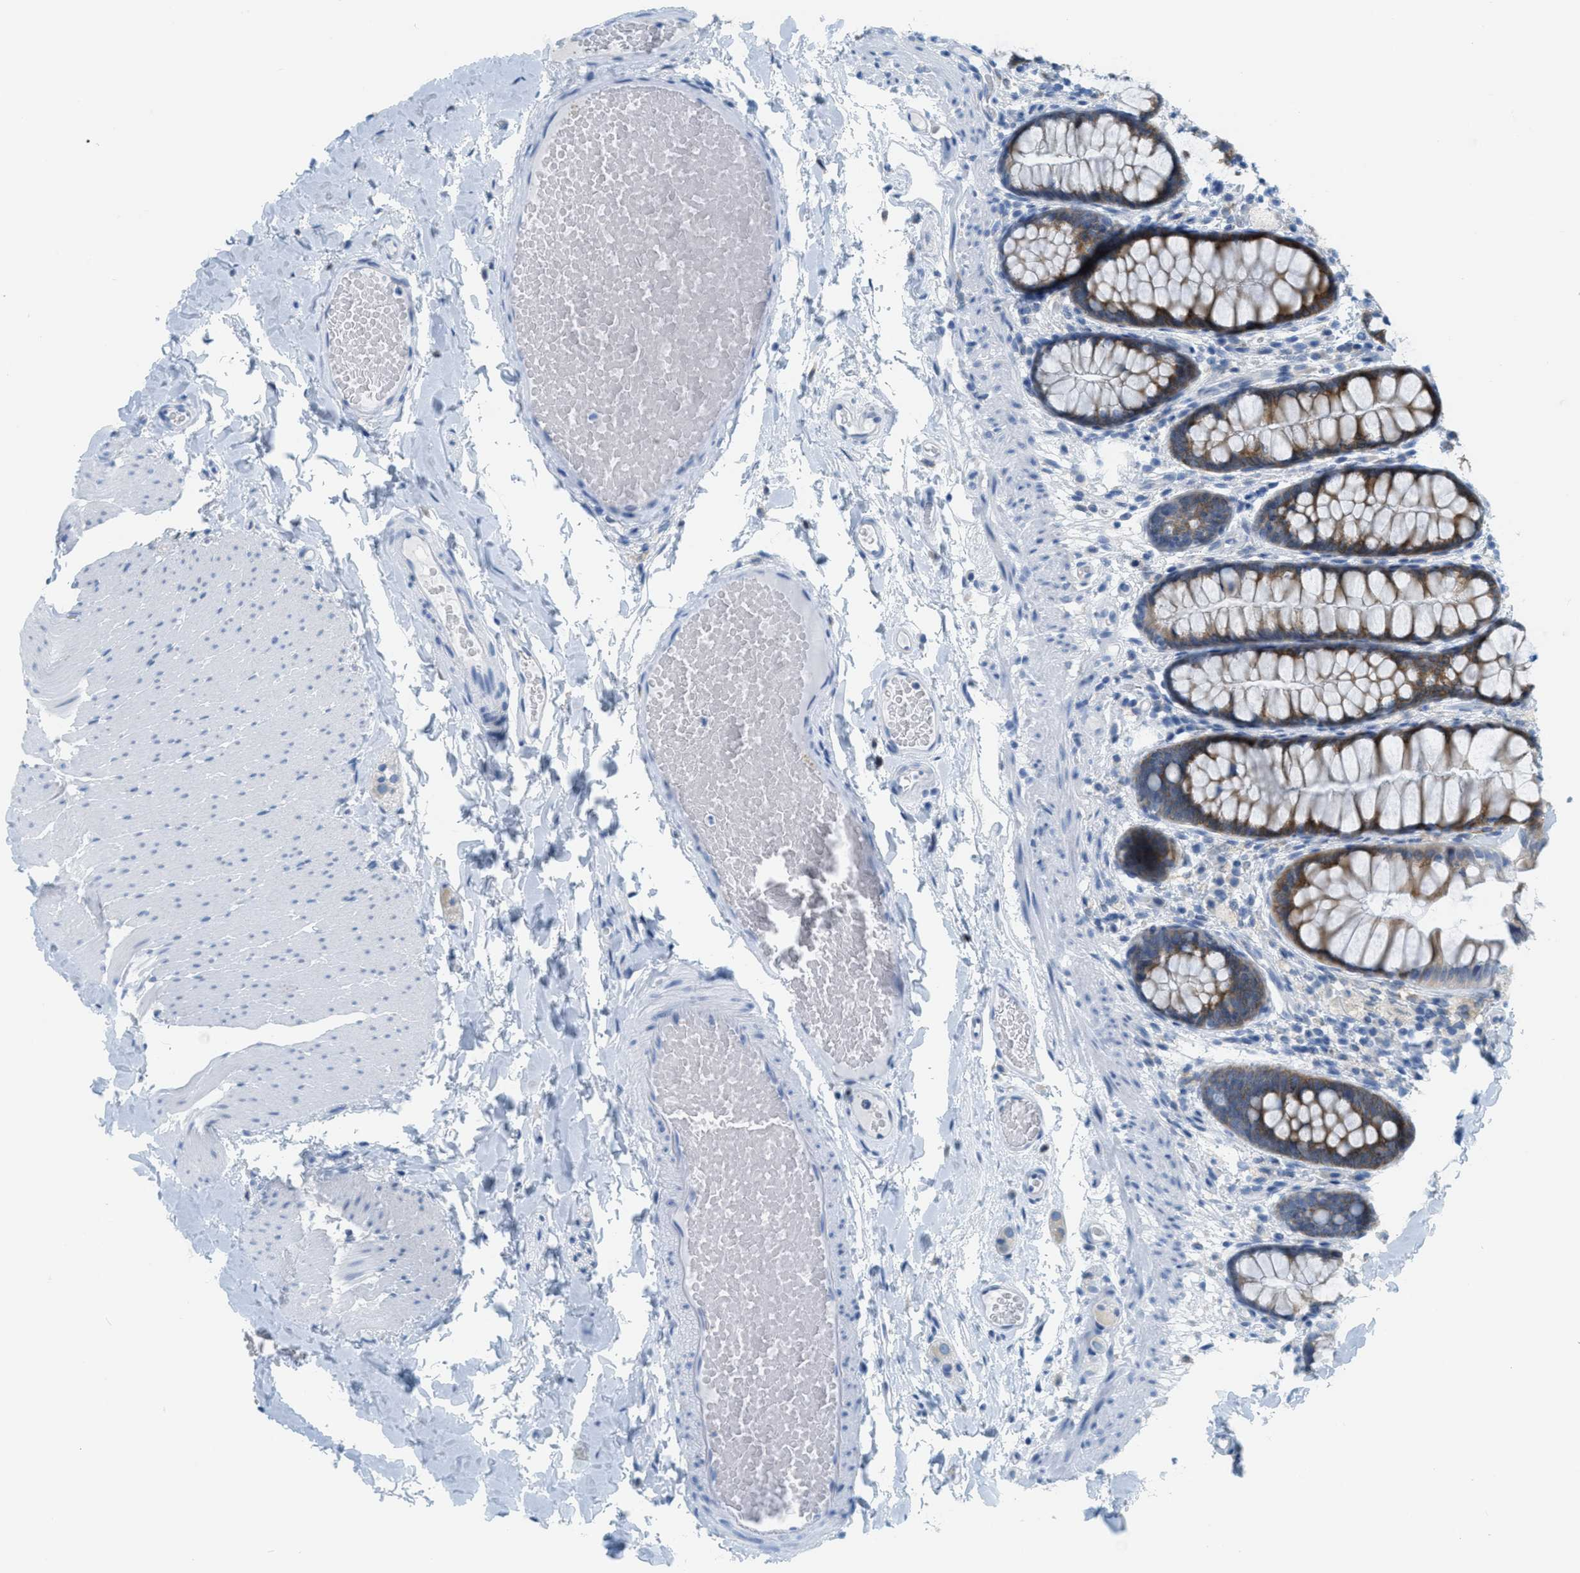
{"staining": {"intensity": "negative", "quantity": "none", "location": "none"}, "tissue": "colon", "cell_type": "Endothelial cells", "image_type": "normal", "snomed": [{"axis": "morphology", "description": "Normal tissue, NOS"}, {"axis": "topography", "description": "Colon"}], "caption": "This is an immunohistochemistry (IHC) histopathology image of unremarkable human colon. There is no staining in endothelial cells.", "gene": "TEX264", "patient": {"sex": "female", "age": 56}}